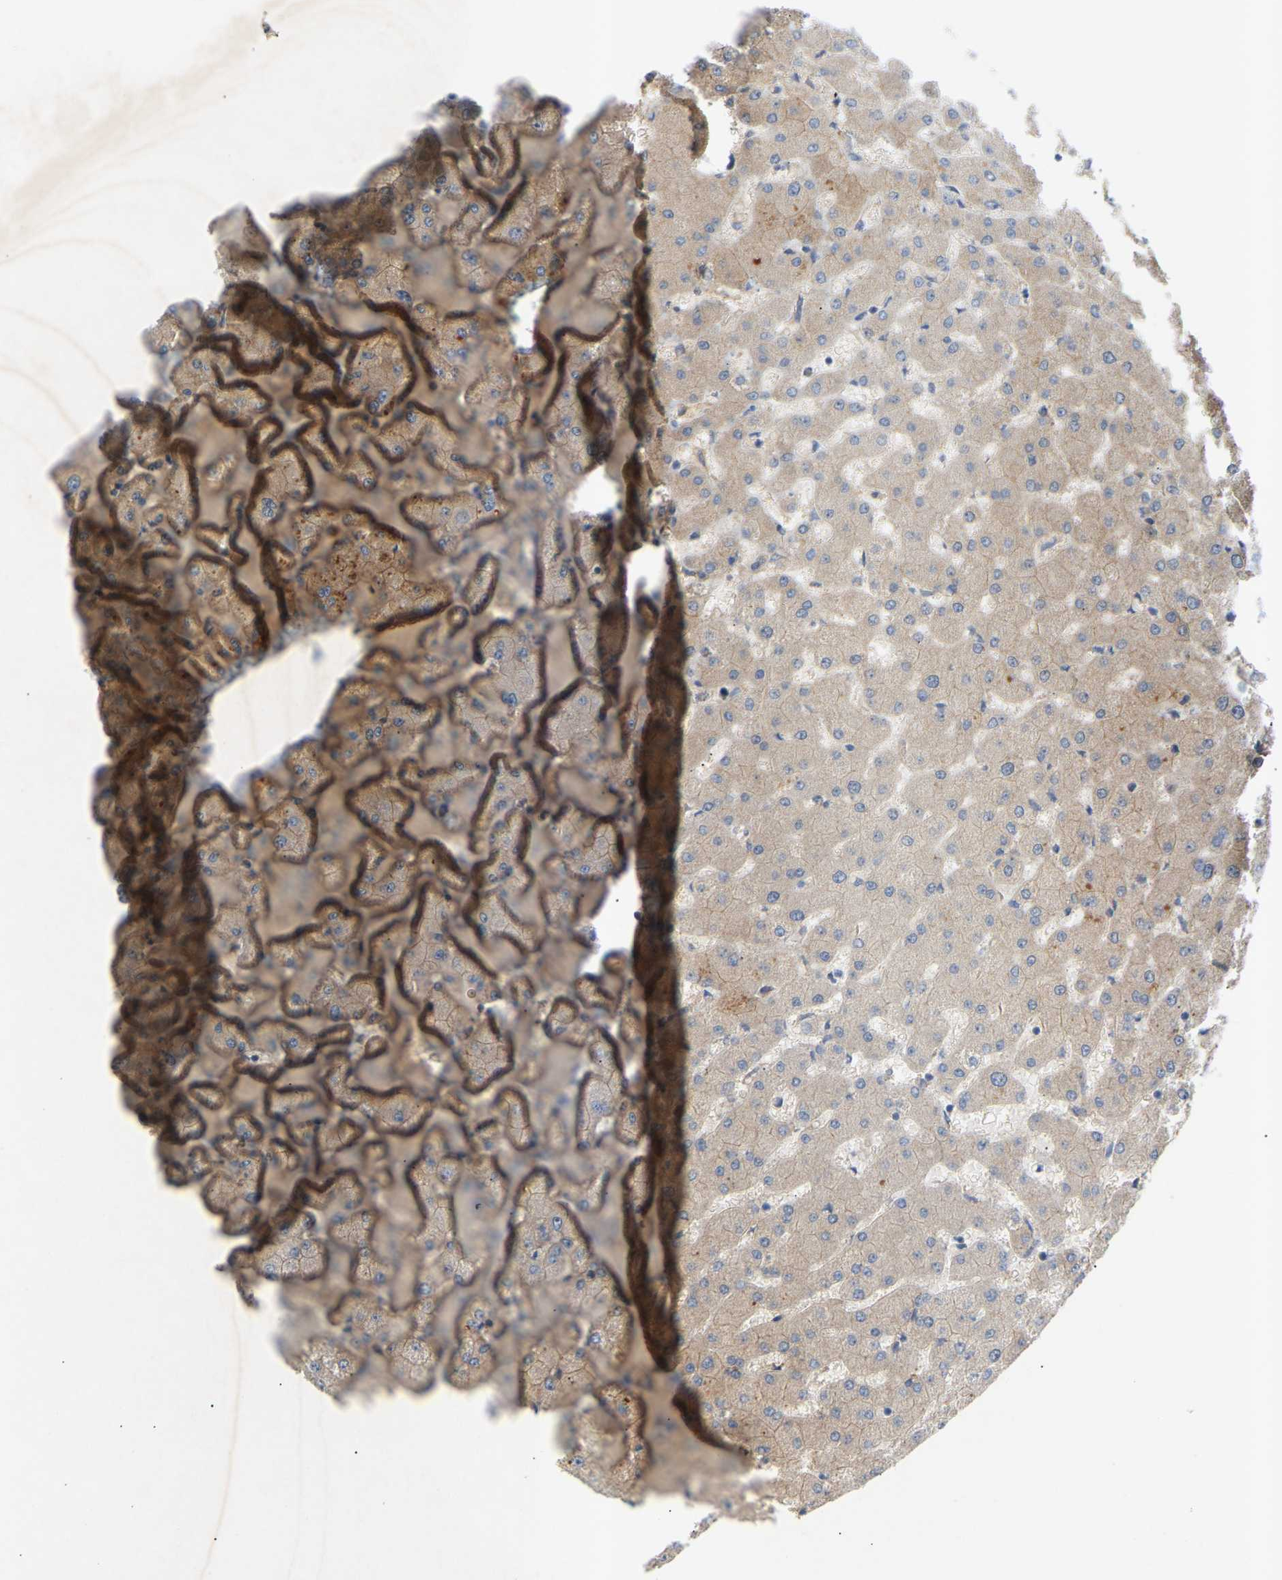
{"staining": {"intensity": "weak", "quantity": ">75%", "location": "cytoplasmic/membranous"}, "tissue": "liver", "cell_type": "Cholangiocytes", "image_type": "normal", "snomed": [{"axis": "morphology", "description": "Normal tissue, NOS"}, {"axis": "topography", "description": "Liver"}], "caption": "A photomicrograph of liver stained for a protein demonstrates weak cytoplasmic/membranous brown staining in cholangiocytes. (brown staining indicates protein expression, while blue staining denotes nuclei).", "gene": "ATP5MF", "patient": {"sex": "female", "age": 63}}